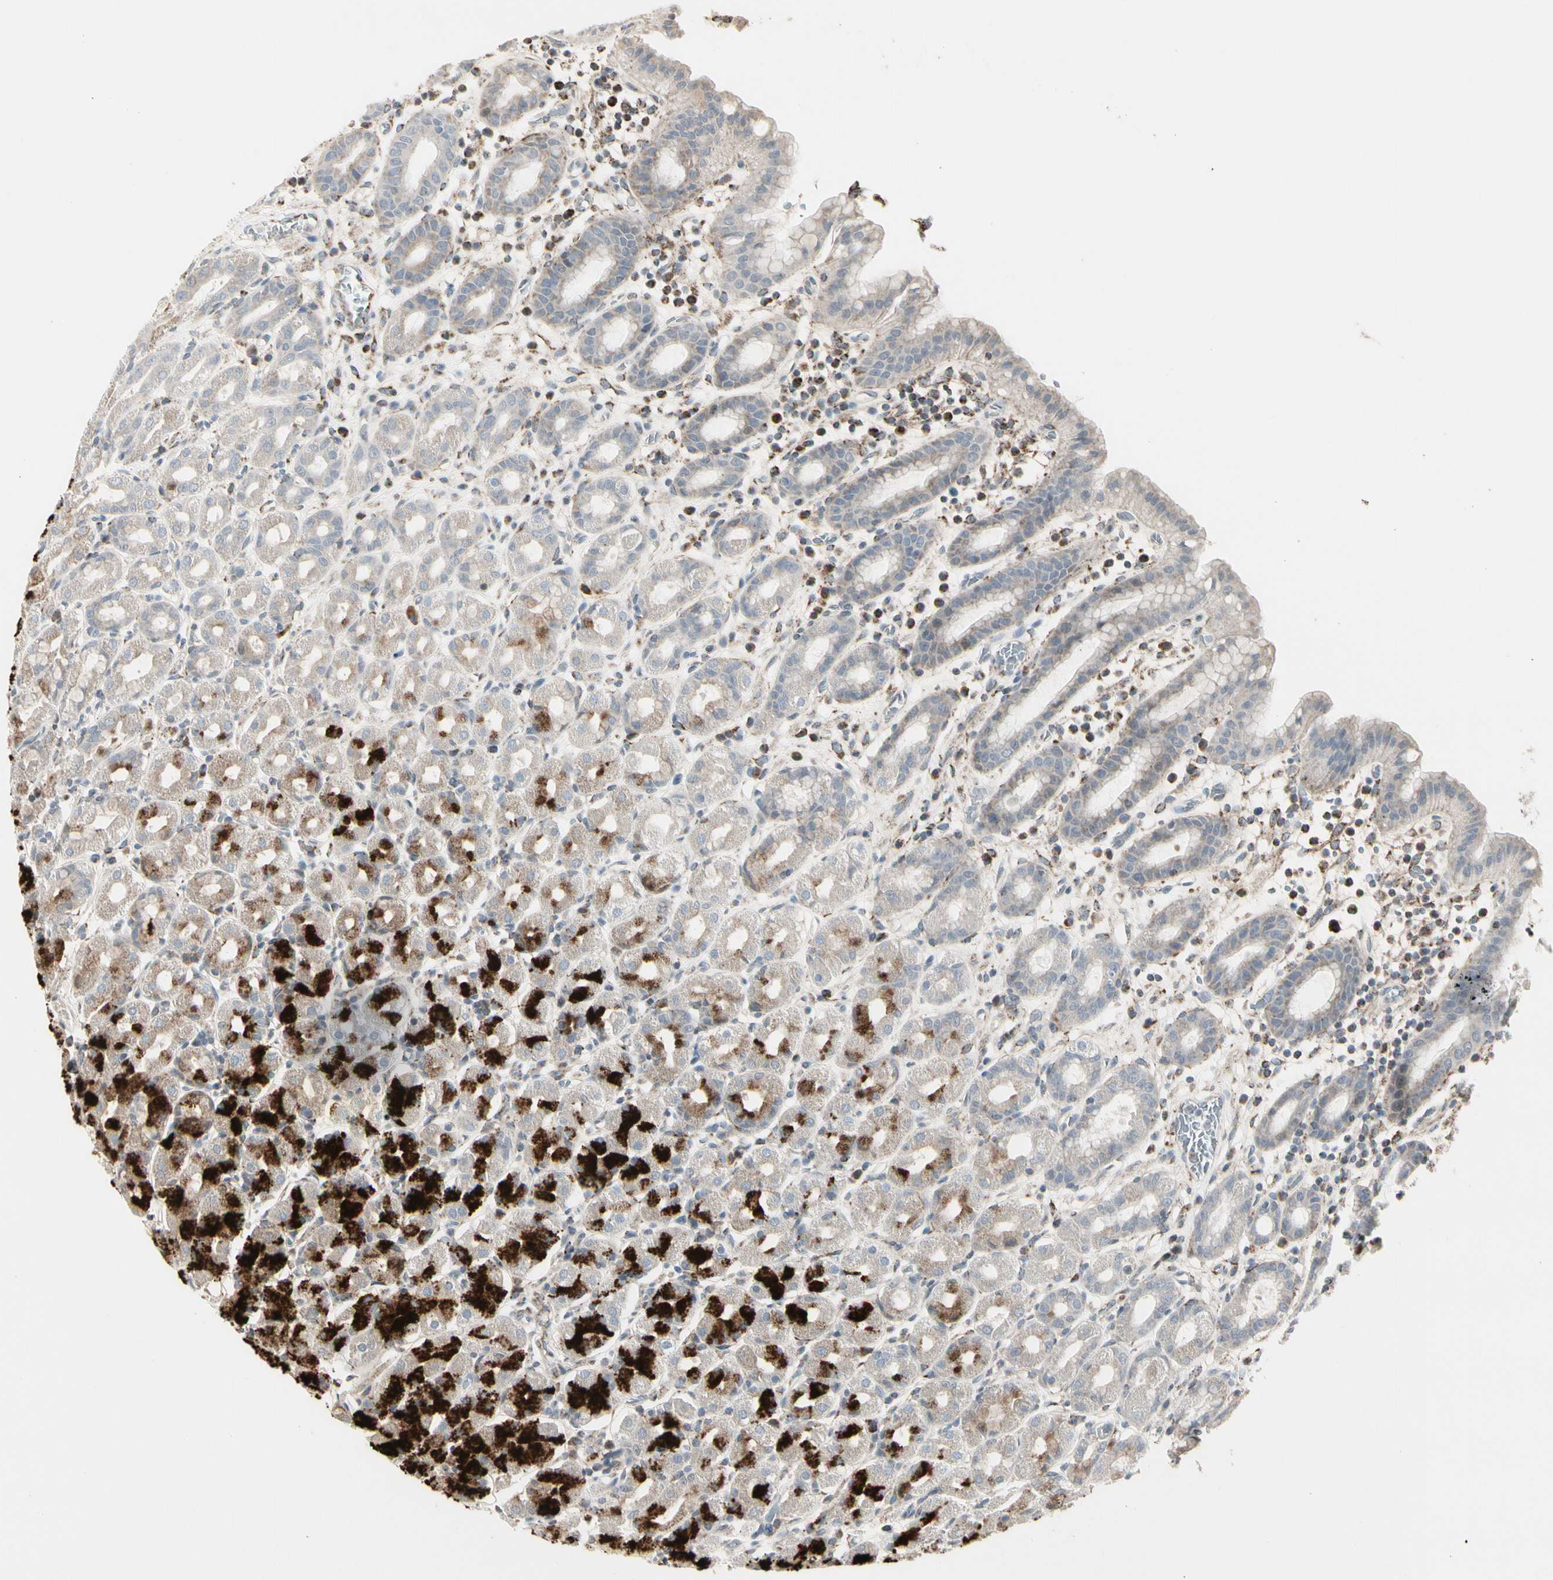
{"staining": {"intensity": "strong", "quantity": "25%-75%", "location": "cytoplasmic/membranous"}, "tissue": "stomach", "cell_type": "Glandular cells", "image_type": "normal", "snomed": [{"axis": "morphology", "description": "Normal tissue, NOS"}, {"axis": "topography", "description": "Stomach, upper"}], "caption": "The immunohistochemical stain shows strong cytoplasmic/membranous staining in glandular cells of unremarkable stomach.", "gene": "TMEM176A", "patient": {"sex": "male", "age": 68}}